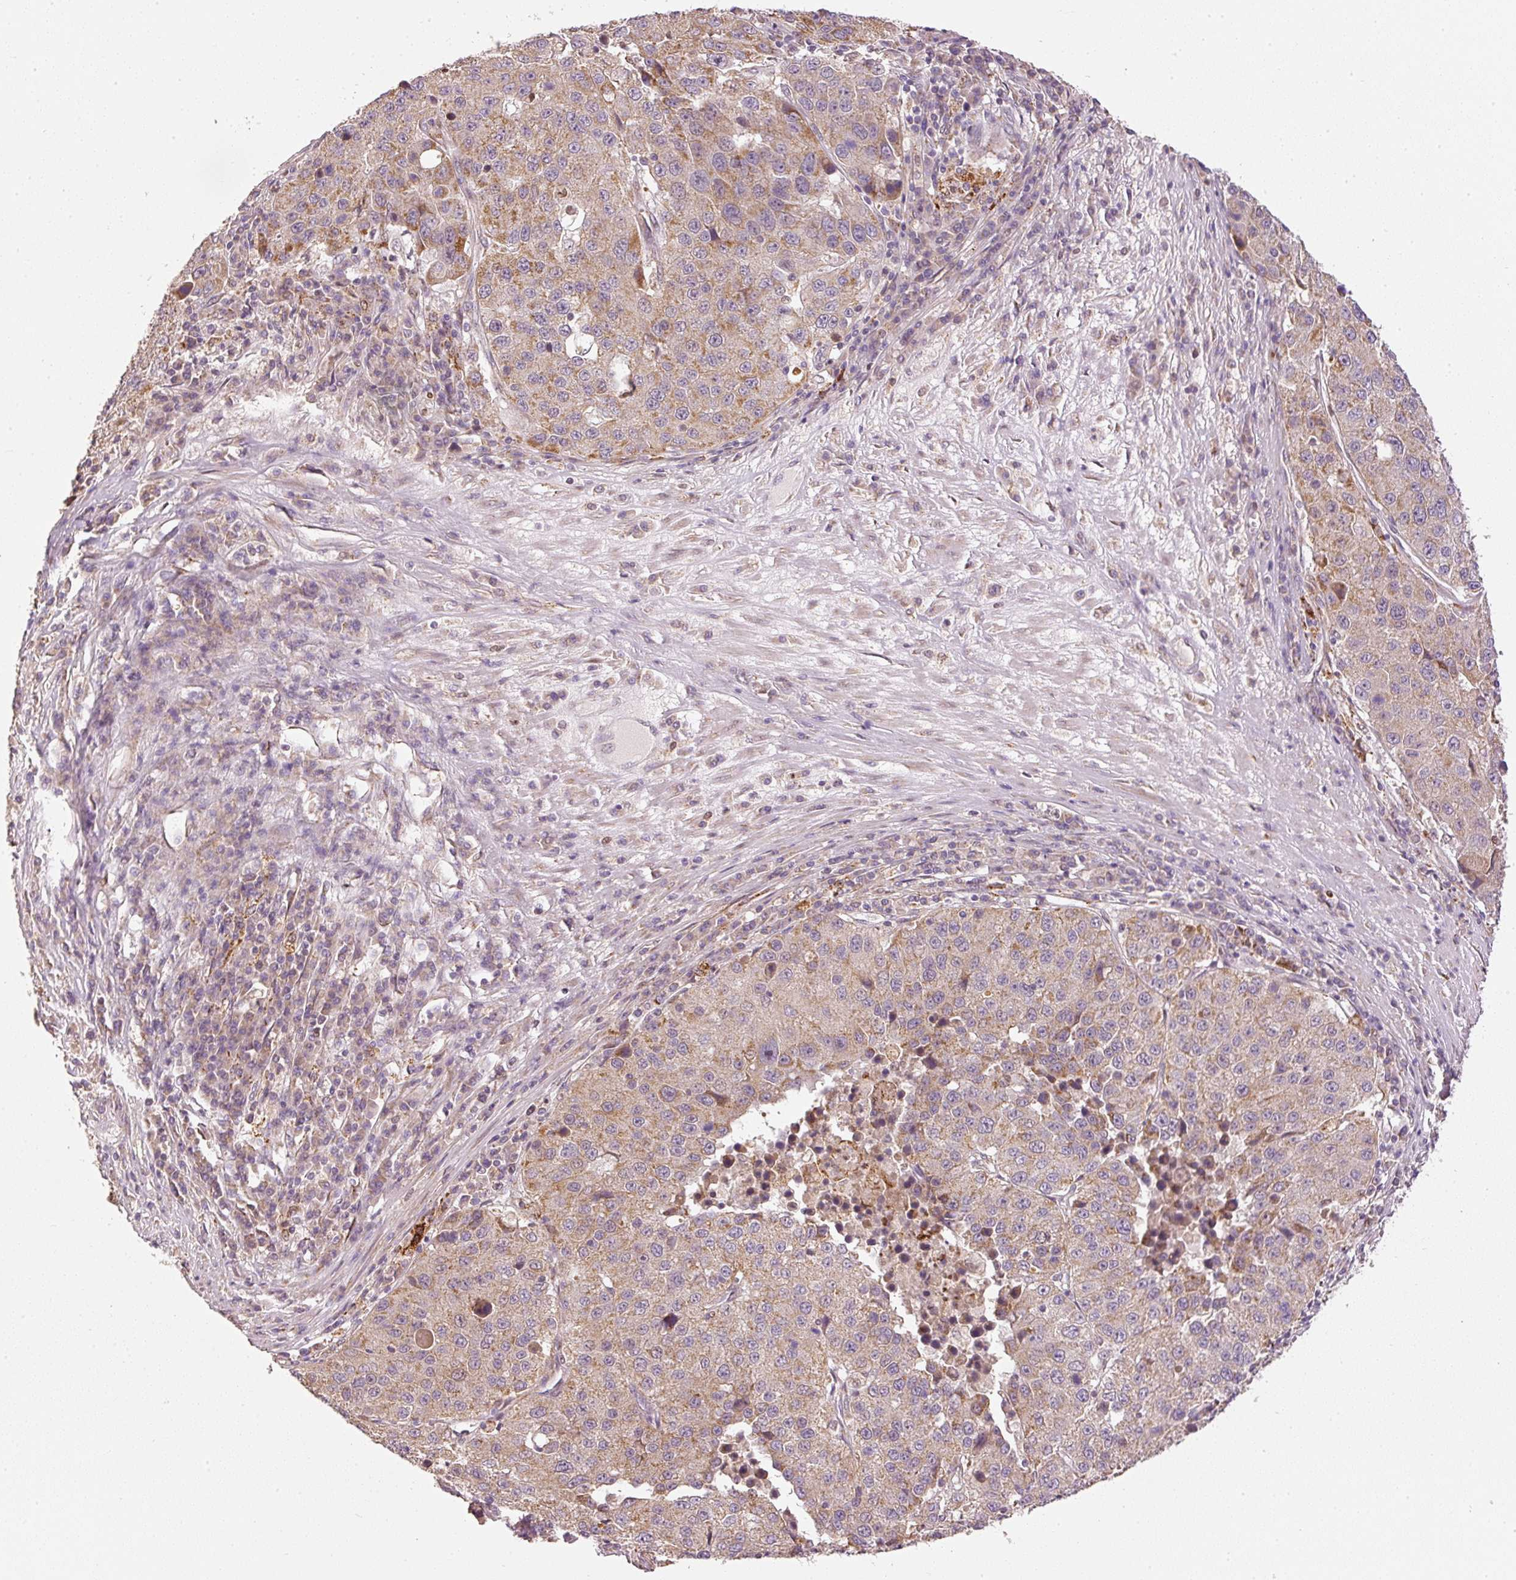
{"staining": {"intensity": "weak", "quantity": ">75%", "location": "cytoplasmic/membranous"}, "tissue": "stomach cancer", "cell_type": "Tumor cells", "image_type": "cancer", "snomed": [{"axis": "morphology", "description": "Adenocarcinoma, NOS"}, {"axis": "topography", "description": "Stomach"}], "caption": "Protein staining reveals weak cytoplasmic/membranous staining in about >75% of tumor cells in stomach cancer.", "gene": "MTHFD1L", "patient": {"sex": "male", "age": 71}}